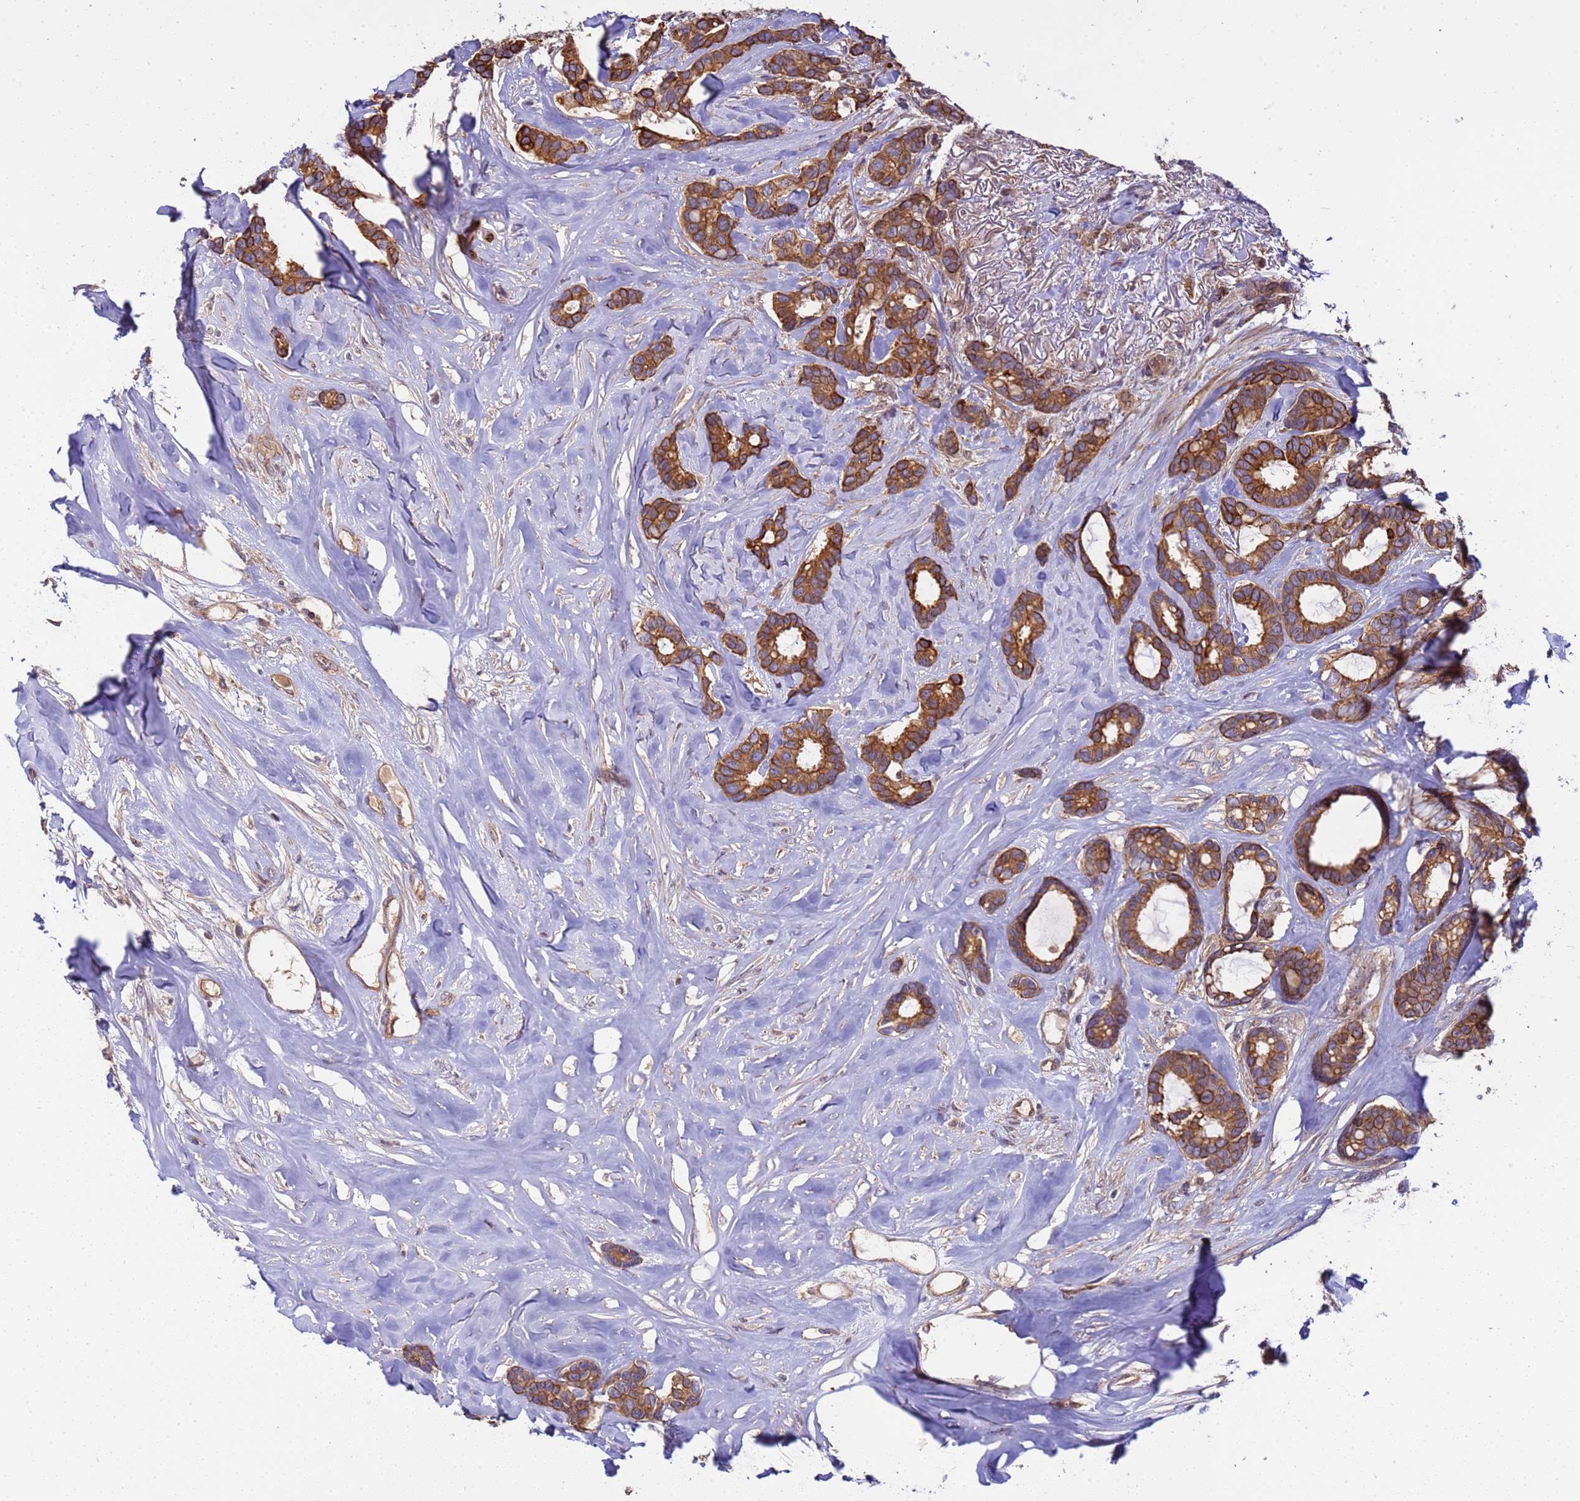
{"staining": {"intensity": "strong", "quantity": ">75%", "location": "cytoplasmic/membranous"}, "tissue": "breast cancer", "cell_type": "Tumor cells", "image_type": "cancer", "snomed": [{"axis": "morphology", "description": "Duct carcinoma"}, {"axis": "topography", "description": "Breast"}], "caption": "Immunohistochemical staining of human infiltrating ductal carcinoma (breast) demonstrates high levels of strong cytoplasmic/membranous protein staining in about >75% of tumor cells.", "gene": "SMCO3", "patient": {"sex": "female", "age": 87}}